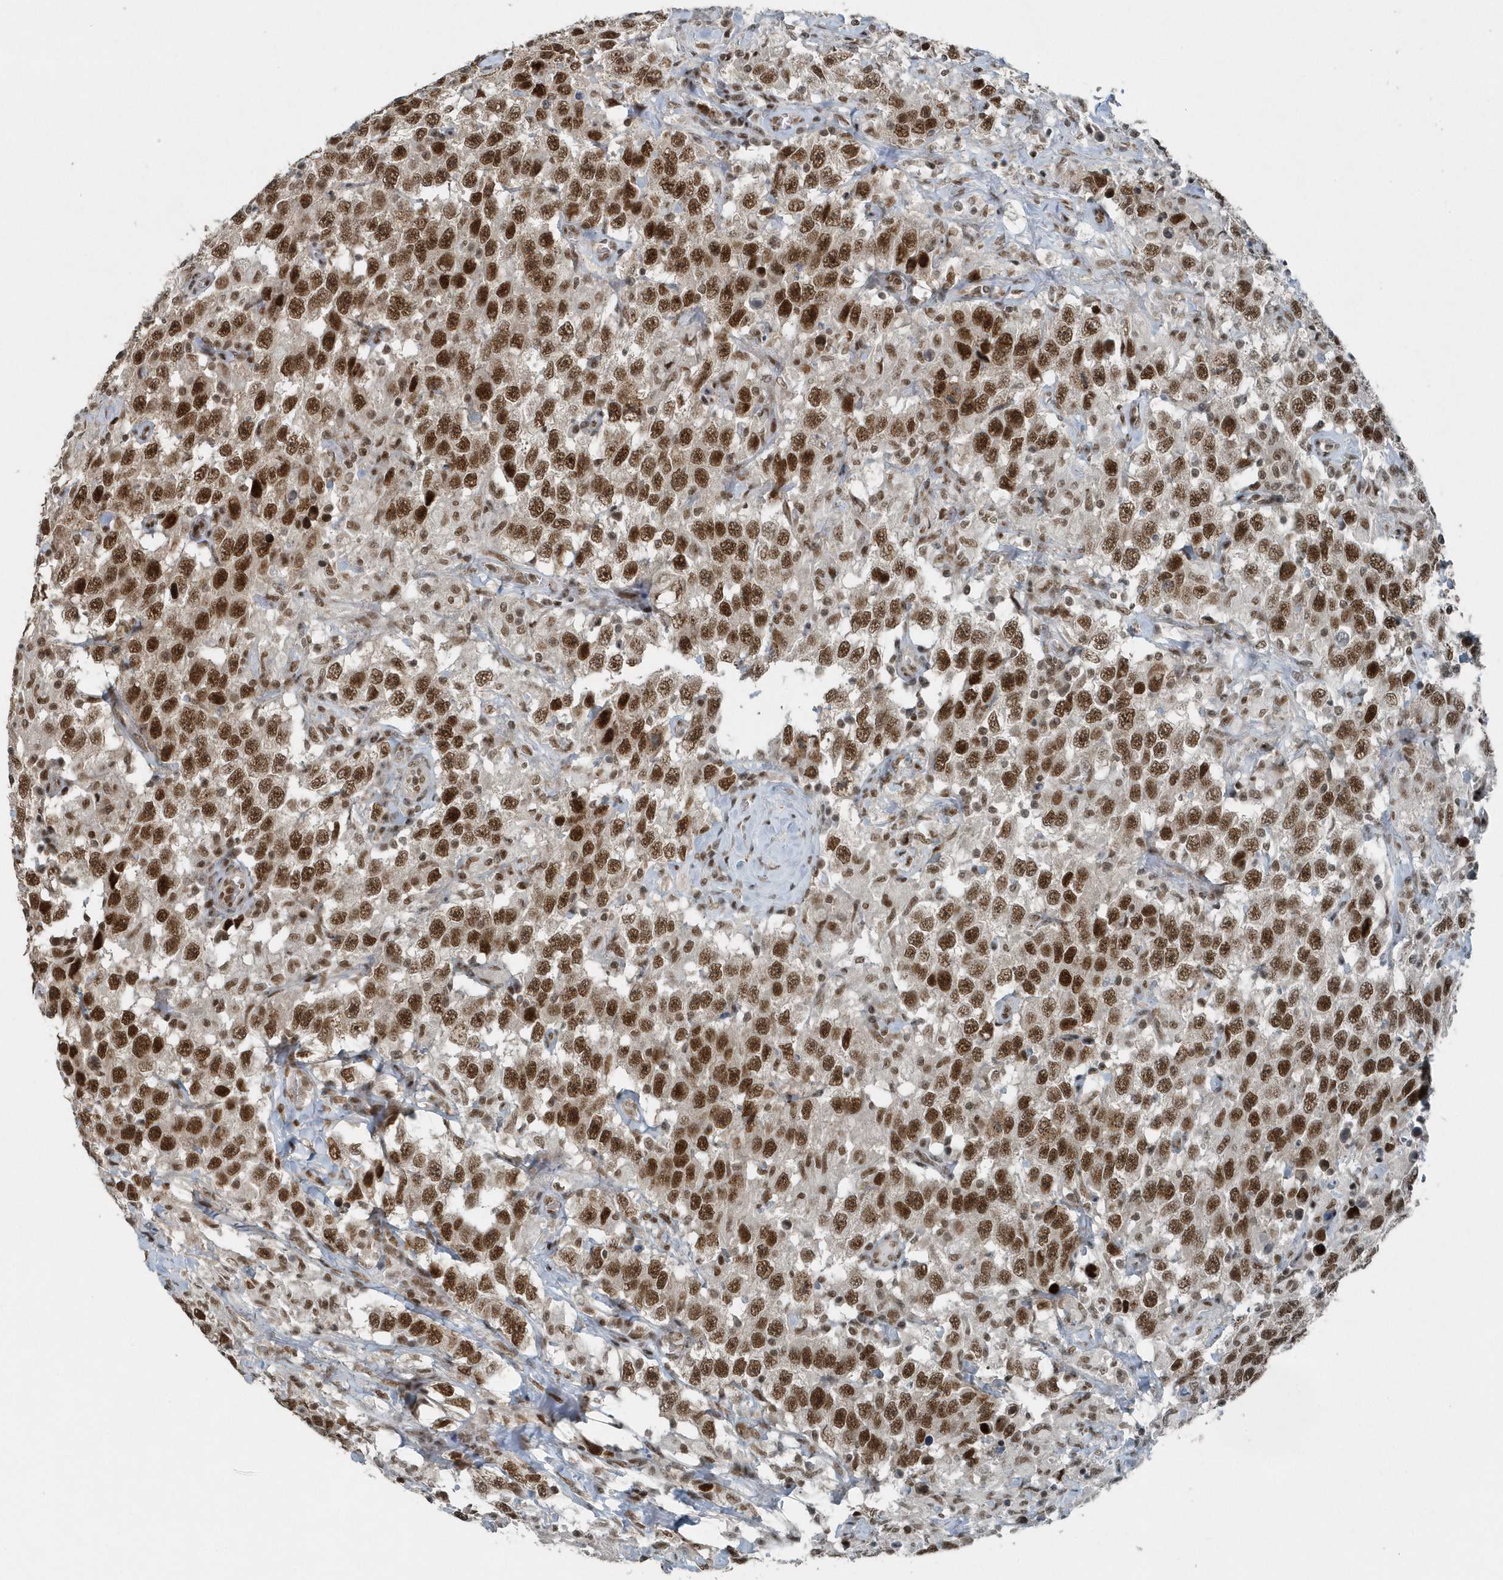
{"staining": {"intensity": "strong", "quantity": ">75%", "location": "nuclear"}, "tissue": "testis cancer", "cell_type": "Tumor cells", "image_type": "cancer", "snomed": [{"axis": "morphology", "description": "Seminoma, NOS"}, {"axis": "topography", "description": "Testis"}], "caption": "The immunohistochemical stain shows strong nuclear staining in tumor cells of testis seminoma tissue.", "gene": "YTHDC1", "patient": {"sex": "male", "age": 41}}